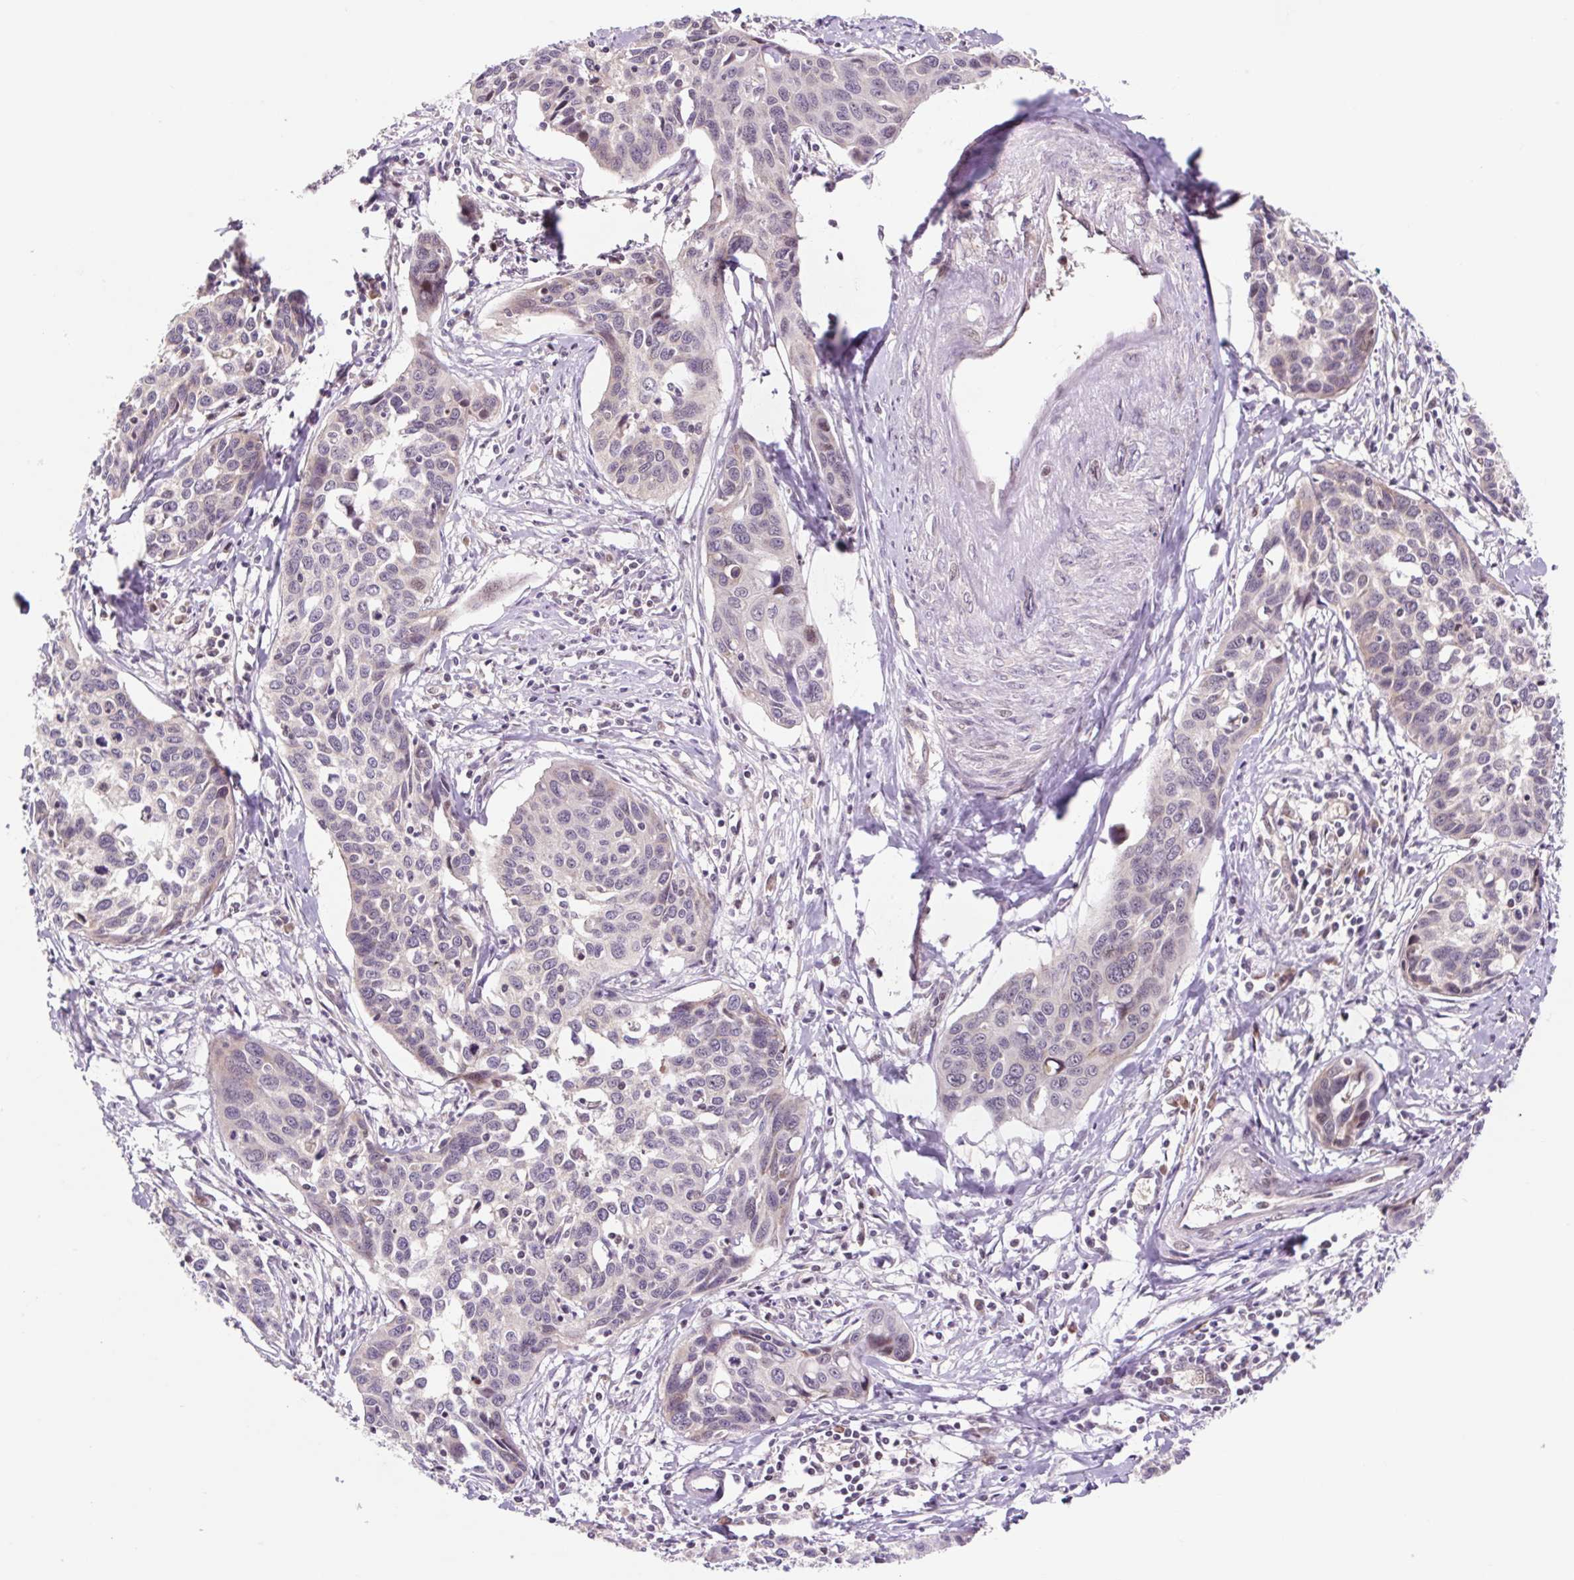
{"staining": {"intensity": "negative", "quantity": "none", "location": "none"}, "tissue": "cervical cancer", "cell_type": "Tumor cells", "image_type": "cancer", "snomed": [{"axis": "morphology", "description": "Squamous cell carcinoma, NOS"}, {"axis": "topography", "description": "Cervix"}], "caption": "The histopathology image reveals no significant positivity in tumor cells of cervical cancer (squamous cell carcinoma).", "gene": "HFE", "patient": {"sex": "female", "age": 31}}